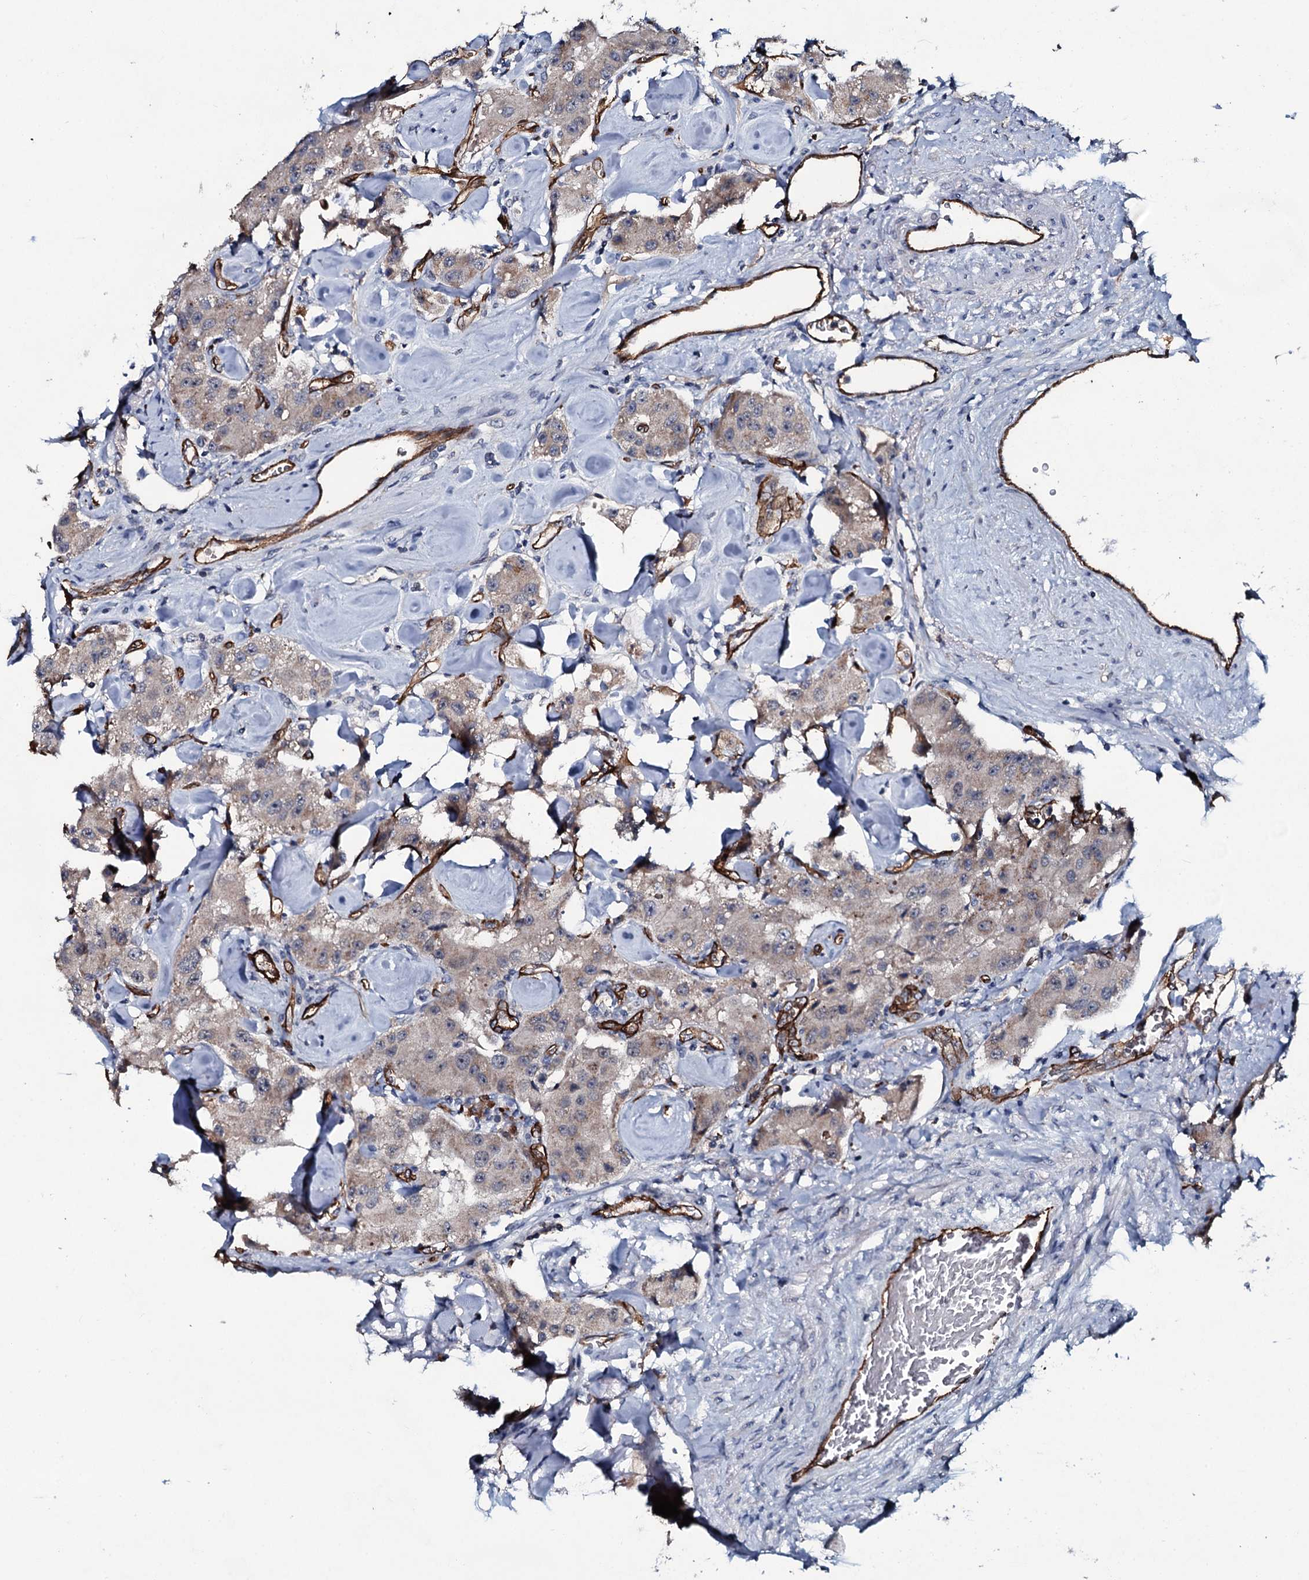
{"staining": {"intensity": "weak", "quantity": ">75%", "location": "cytoplasmic/membranous"}, "tissue": "carcinoid", "cell_type": "Tumor cells", "image_type": "cancer", "snomed": [{"axis": "morphology", "description": "Carcinoid, malignant, NOS"}, {"axis": "topography", "description": "Pancreas"}], "caption": "Immunohistochemical staining of human carcinoid demonstrates weak cytoplasmic/membranous protein staining in about >75% of tumor cells.", "gene": "CLEC14A", "patient": {"sex": "male", "age": 41}}